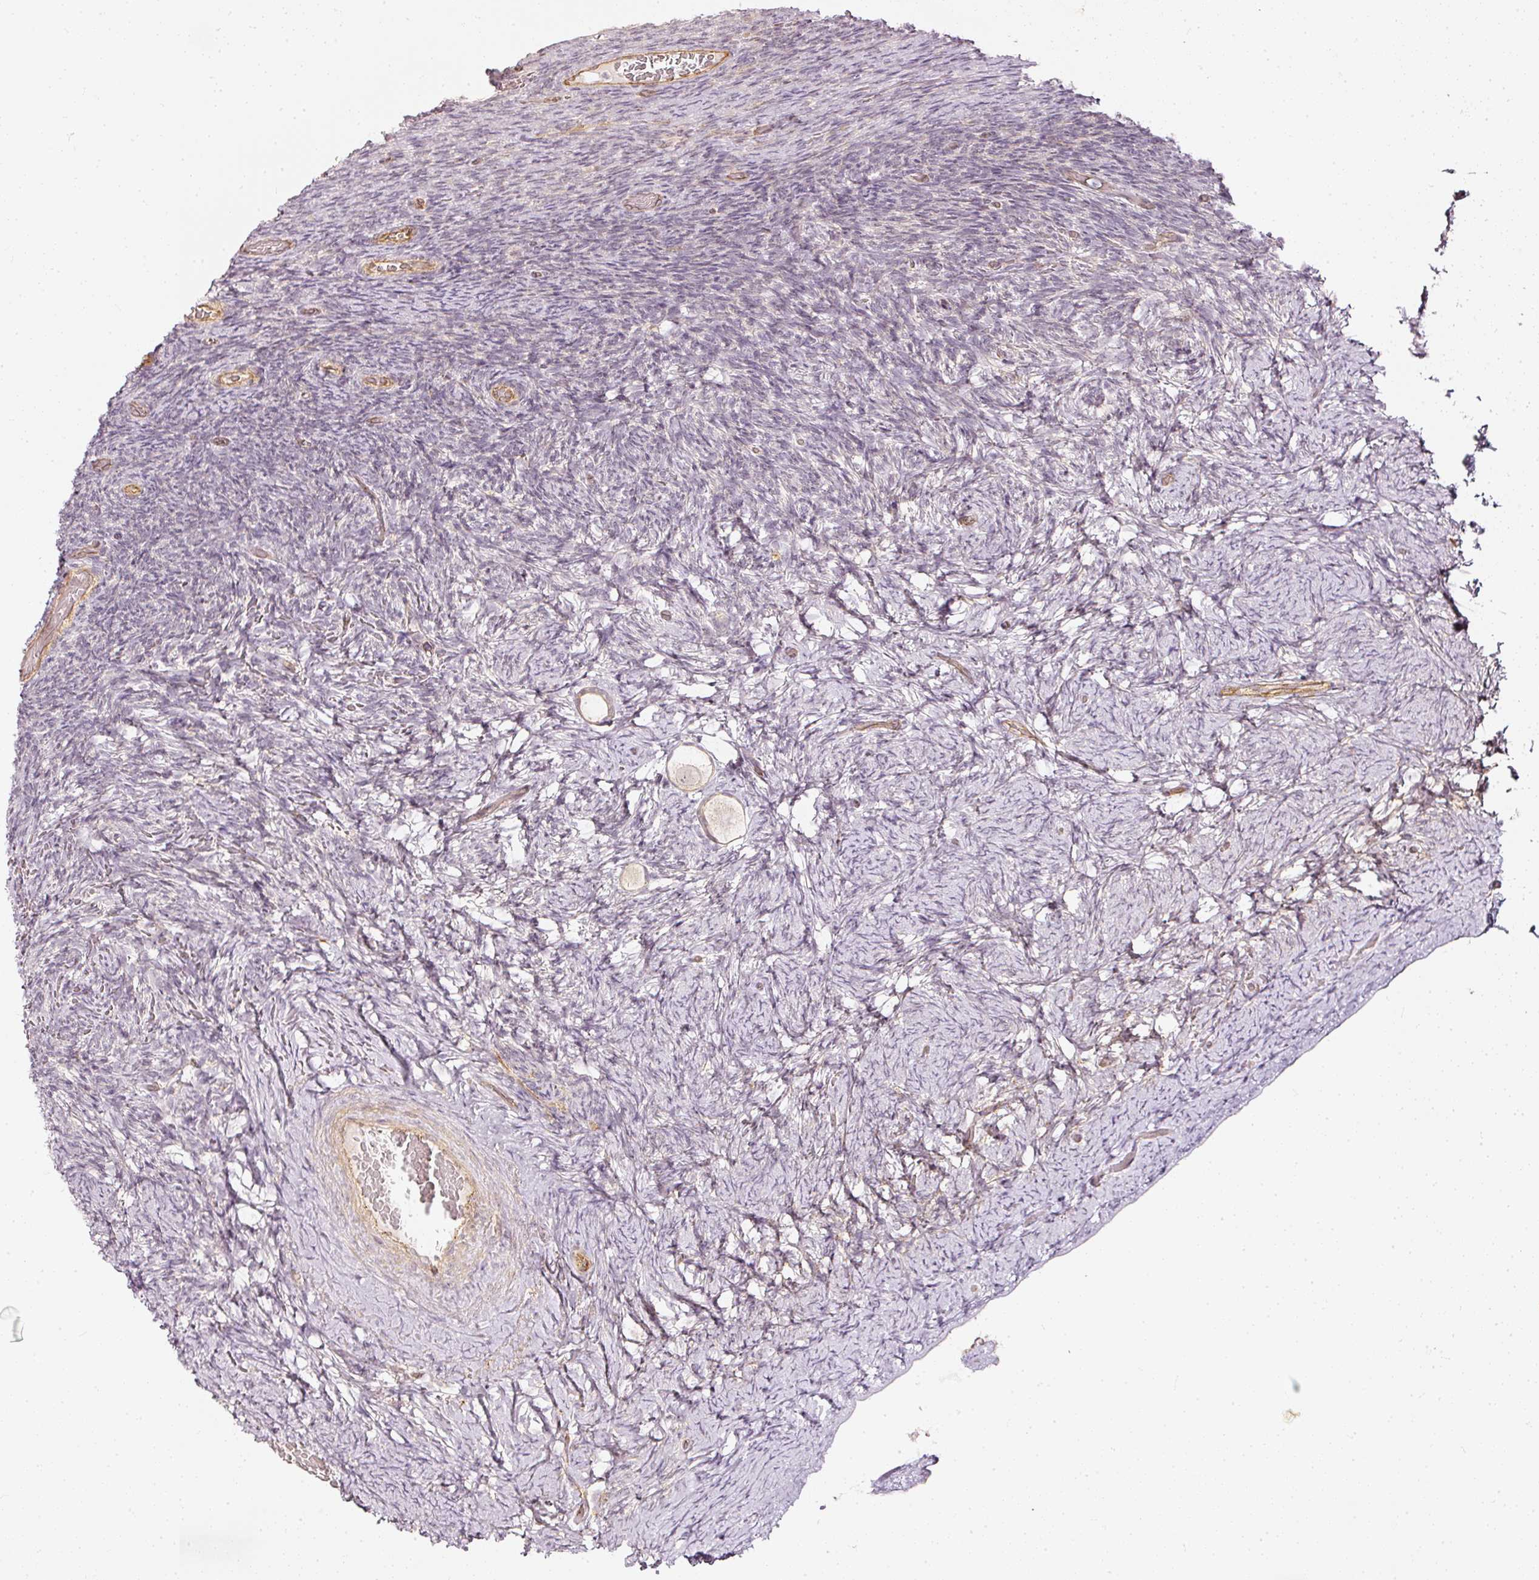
{"staining": {"intensity": "negative", "quantity": "none", "location": "none"}, "tissue": "ovary", "cell_type": "Follicle cells", "image_type": "normal", "snomed": [{"axis": "morphology", "description": "Normal tissue, NOS"}, {"axis": "topography", "description": "Ovary"}], "caption": "Benign ovary was stained to show a protein in brown. There is no significant positivity in follicle cells.", "gene": "DRD2", "patient": {"sex": "female", "age": 34}}